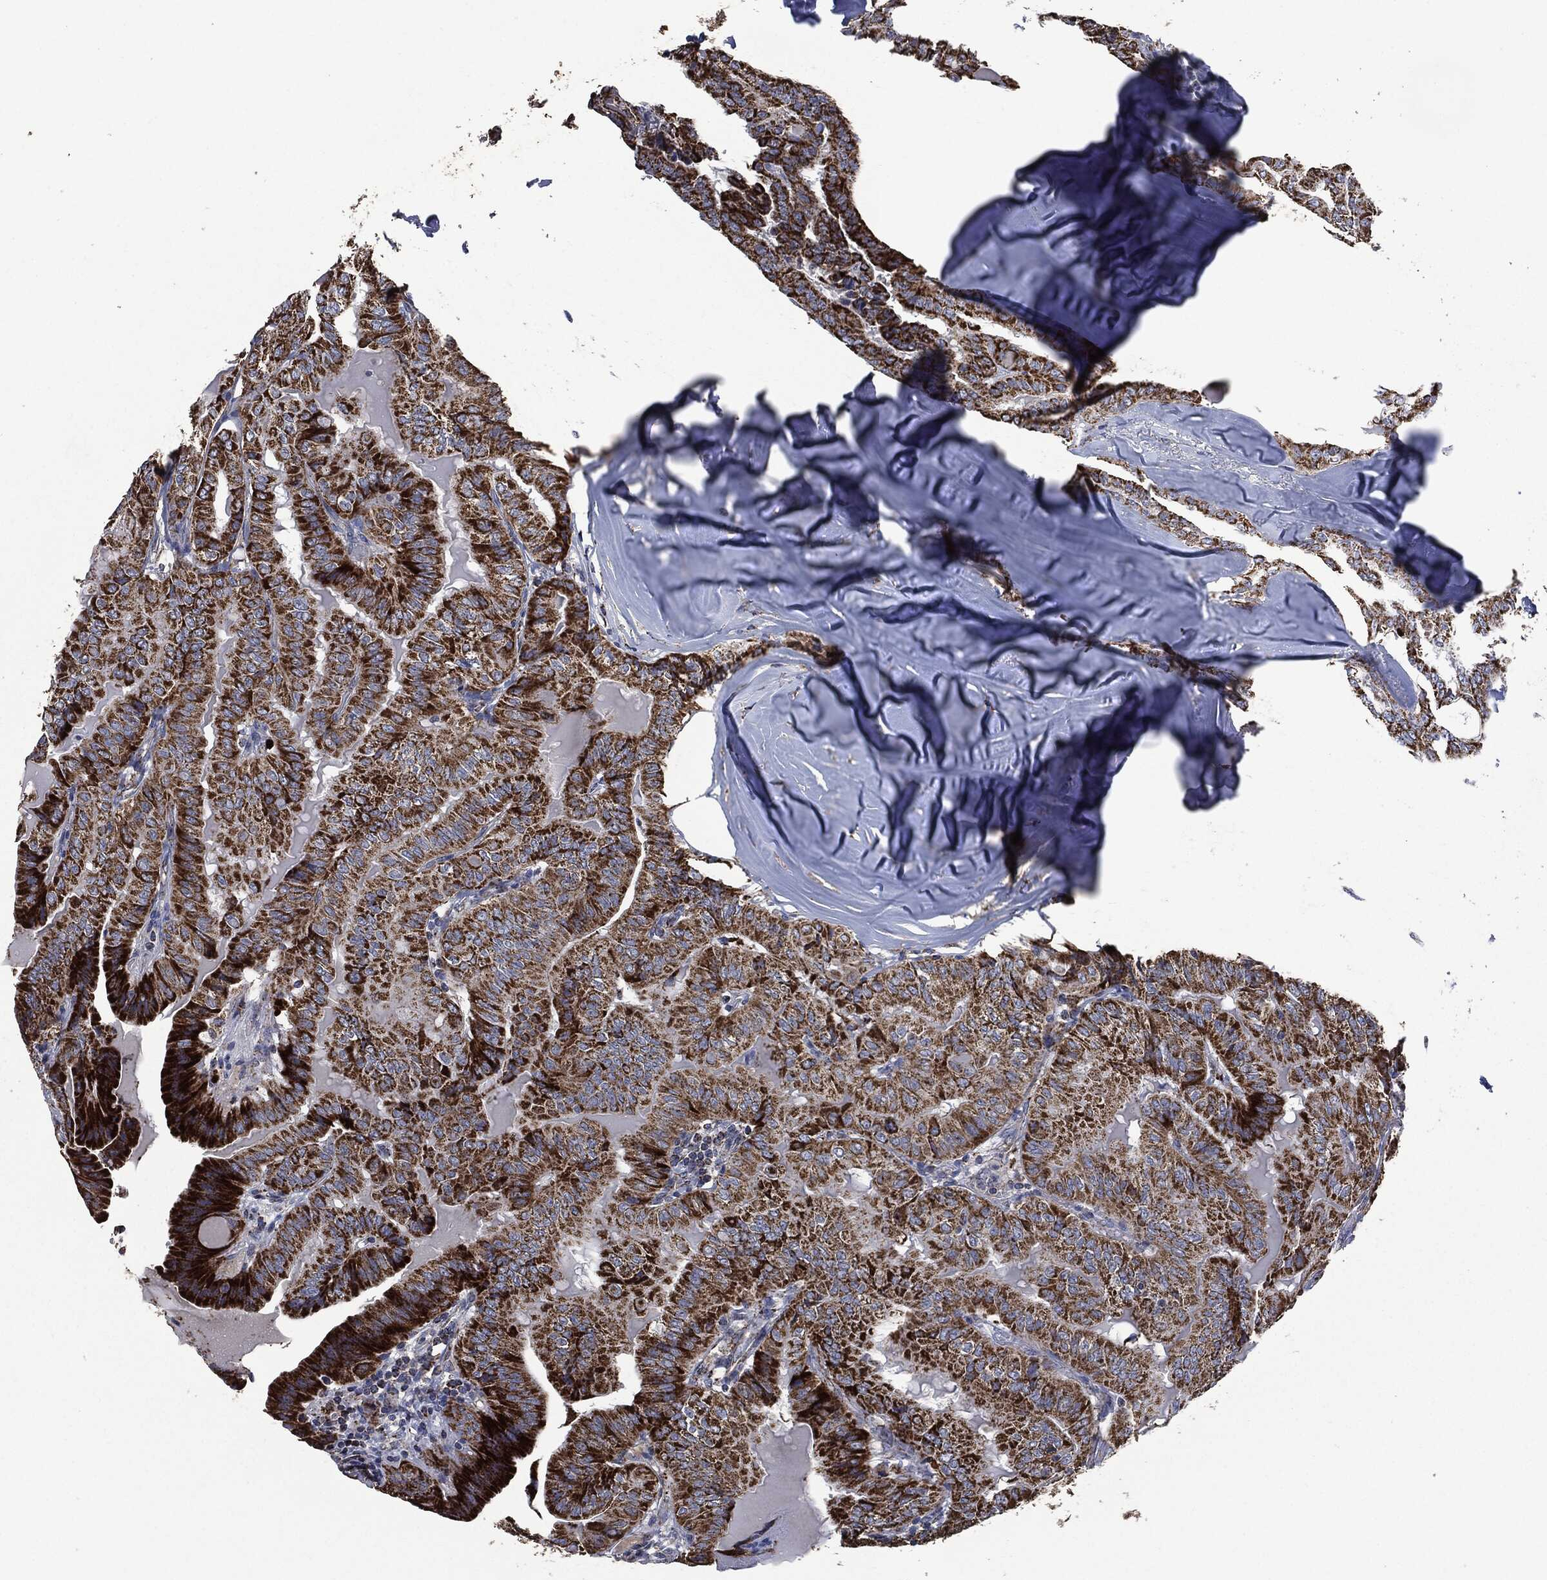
{"staining": {"intensity": "strong", "quantity": ">75%", "location": "cytoplasmic/membranous"}, "tissue": "thyroid cancer", "cell_type": "Tumor cells", "image_type": "cancer", "snomed": [{"axis": "morphology", "description": "Papillary adenocarcinoma, NOS"}, {"axis": "topography", "description": "Thyroid gland"}], "caption": "Immunohistochemical staining of human papillary adenocarcinoma (thyroid) exhibits high levels of strong cytoplasmic/membranous protein staining in approximately >75% of tumor cells.", "gene": "RYK", "patient": {"sex": "female", "age": 68}}